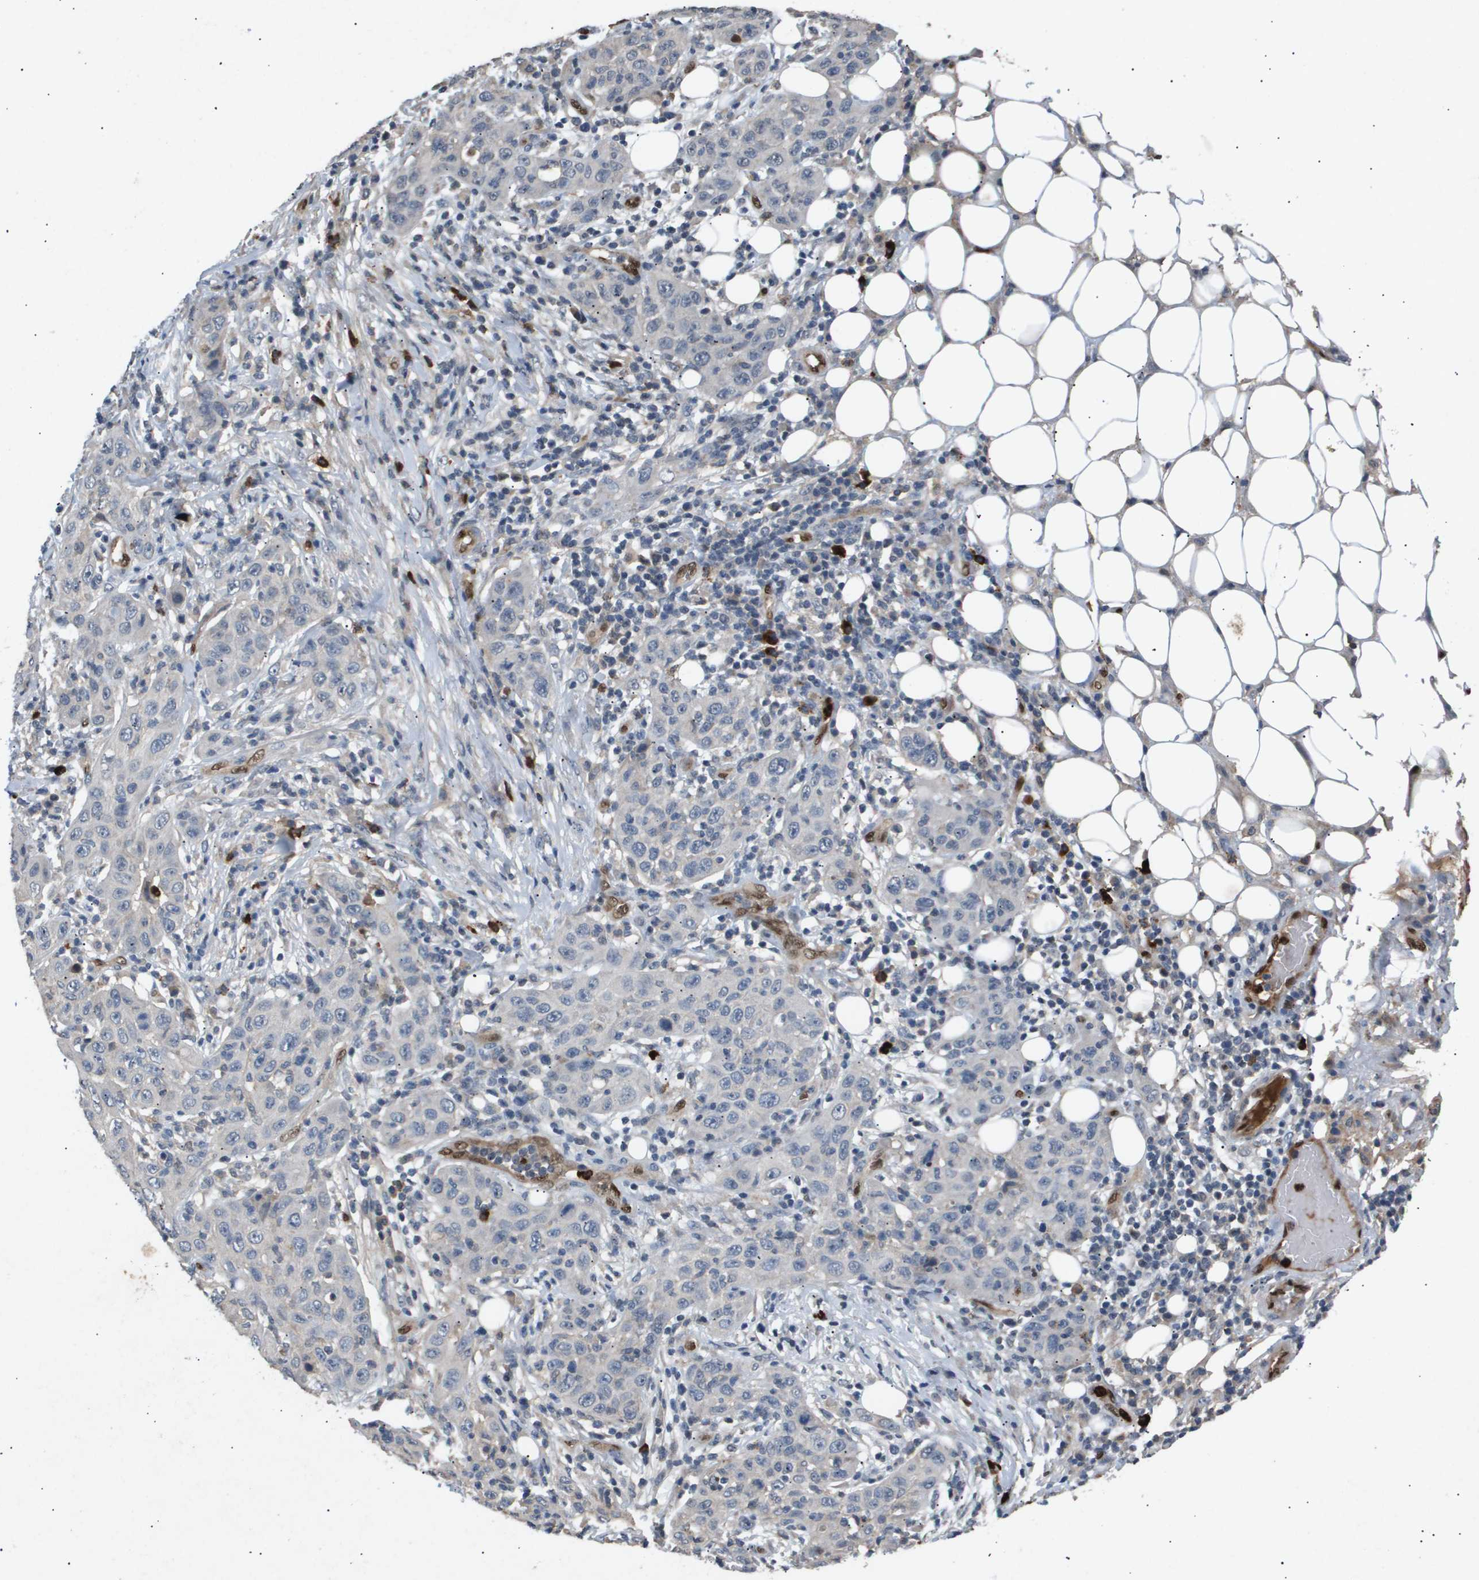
{"staining": {"intensity": "negative", "quantity": "none", "location": "none"}, "tissue": "skin cancer", "cell_type": "Tumor cells", "image_type": "cancer", "snomed": [{"axis": "morphology", "description": "Squamous cell carcinoma, NOS"}, {"axis": "topography", "description": "Skin"}], "caption": "Immunohistochemistry of human squamous cell carcinoma (skin) reveals no positivity in tumor cells. (DAB immunohistochemistry (IHC) with hematoxylin counter stain).", "gene": "ERG", "patient": {"sex": "female", "age": 88}}